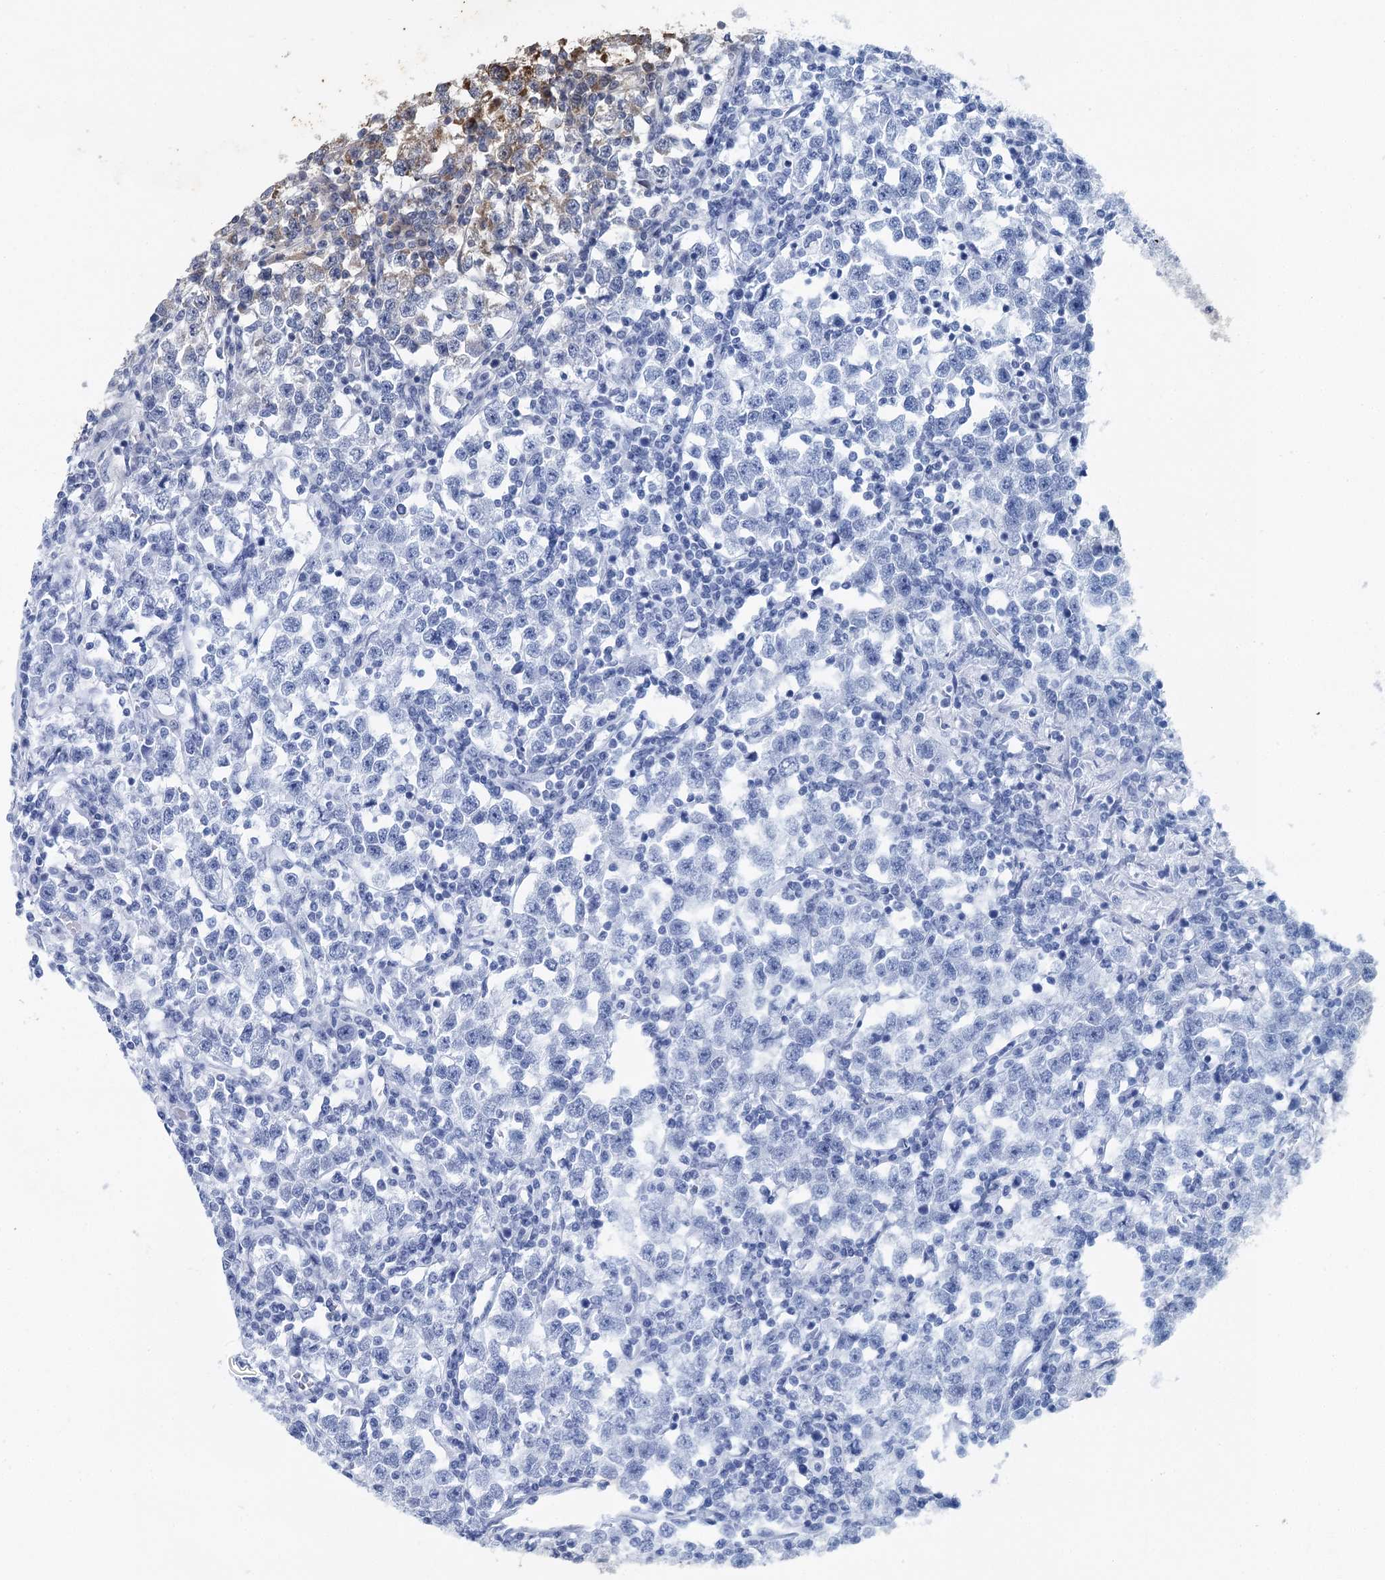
{"staining": {"intensity": "weak", "quantity": "25%-75%", "location": "cytoplasmic/membranous"}, "tissue": "testis cancer", "cell_type": "Tumor cells", "image_type": "cancer", "snomed": [{"axis": "morphology", "description": "Normal tissue, NOS"}, {"axis": "morphology", "description": "Seminoma, NOS"}, {"axis": "topography", "description": "Testis"}], "caption": "Brown immunohistochemical staining in seminoma (testis) shows weak cytoplasmic/membranous staining in about 25%-75% of tumor cells. (Brightfield microscopy of DAB IHC at high magnification).", "gene": "ANKRD16", "patient": {"sex": "male", "age": 43}}